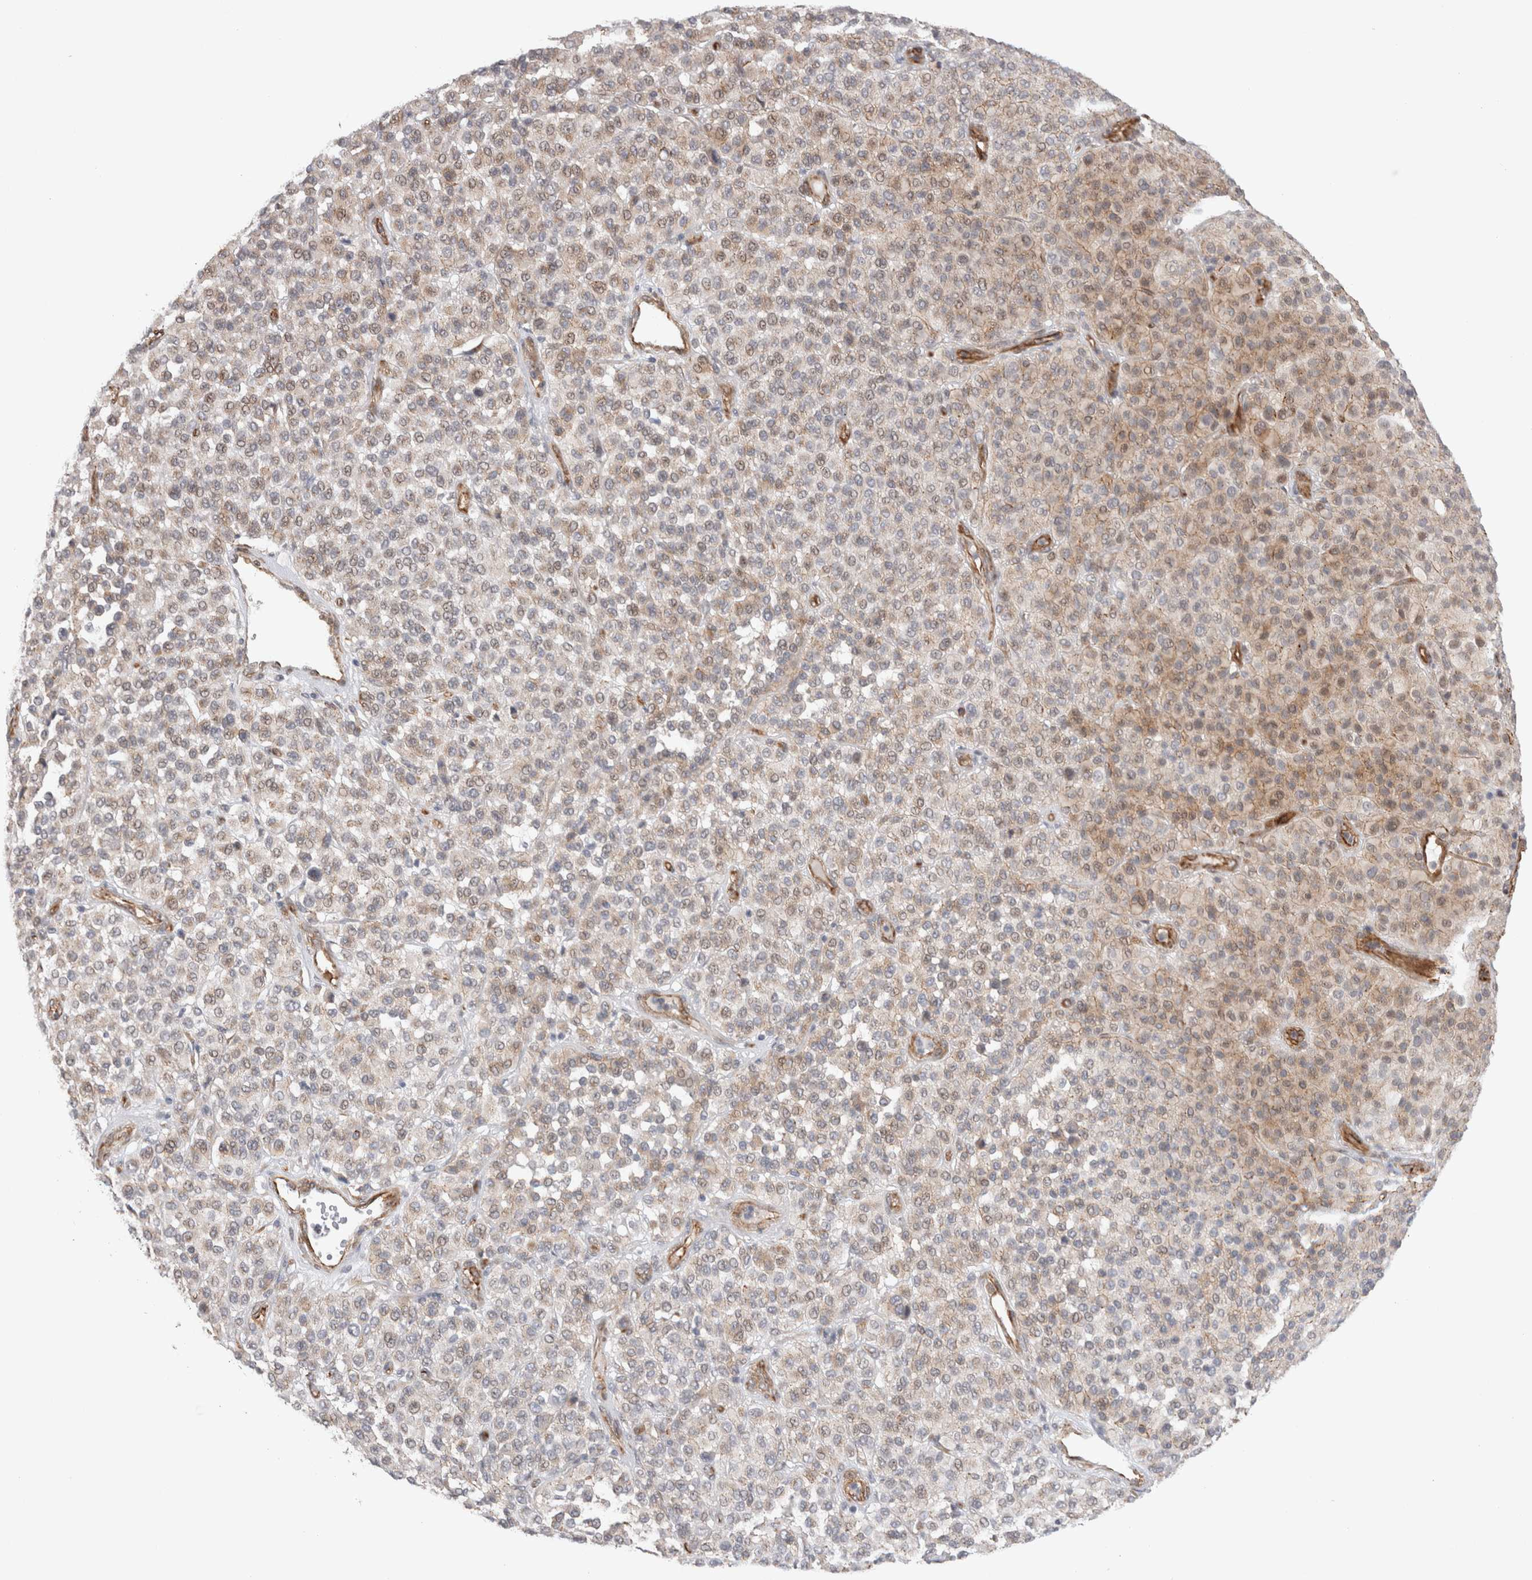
{"staining": {"intensity": "weak", "quantity": "25%-75%", "location": "cytoplasmic/membranous,nuclear"}, "tissue": "melanoma", "cell_type": "Tumor cells", "image_type": "cancer", "snomed": [{"axis": "morphology", "description": "Malignant melanoma, Metastatic site"}, {"axis": "topography", "description": "Pancreas"}], "caption": "Approximately 25%-75% of tumor cells in melanoma reveal weak cytoplasmic/membranous and nuclear protein expression as visualized by brown immunohistochemical staining.", "gene": "CAAP1", "patient": {"sex": "female", "age": 30}}